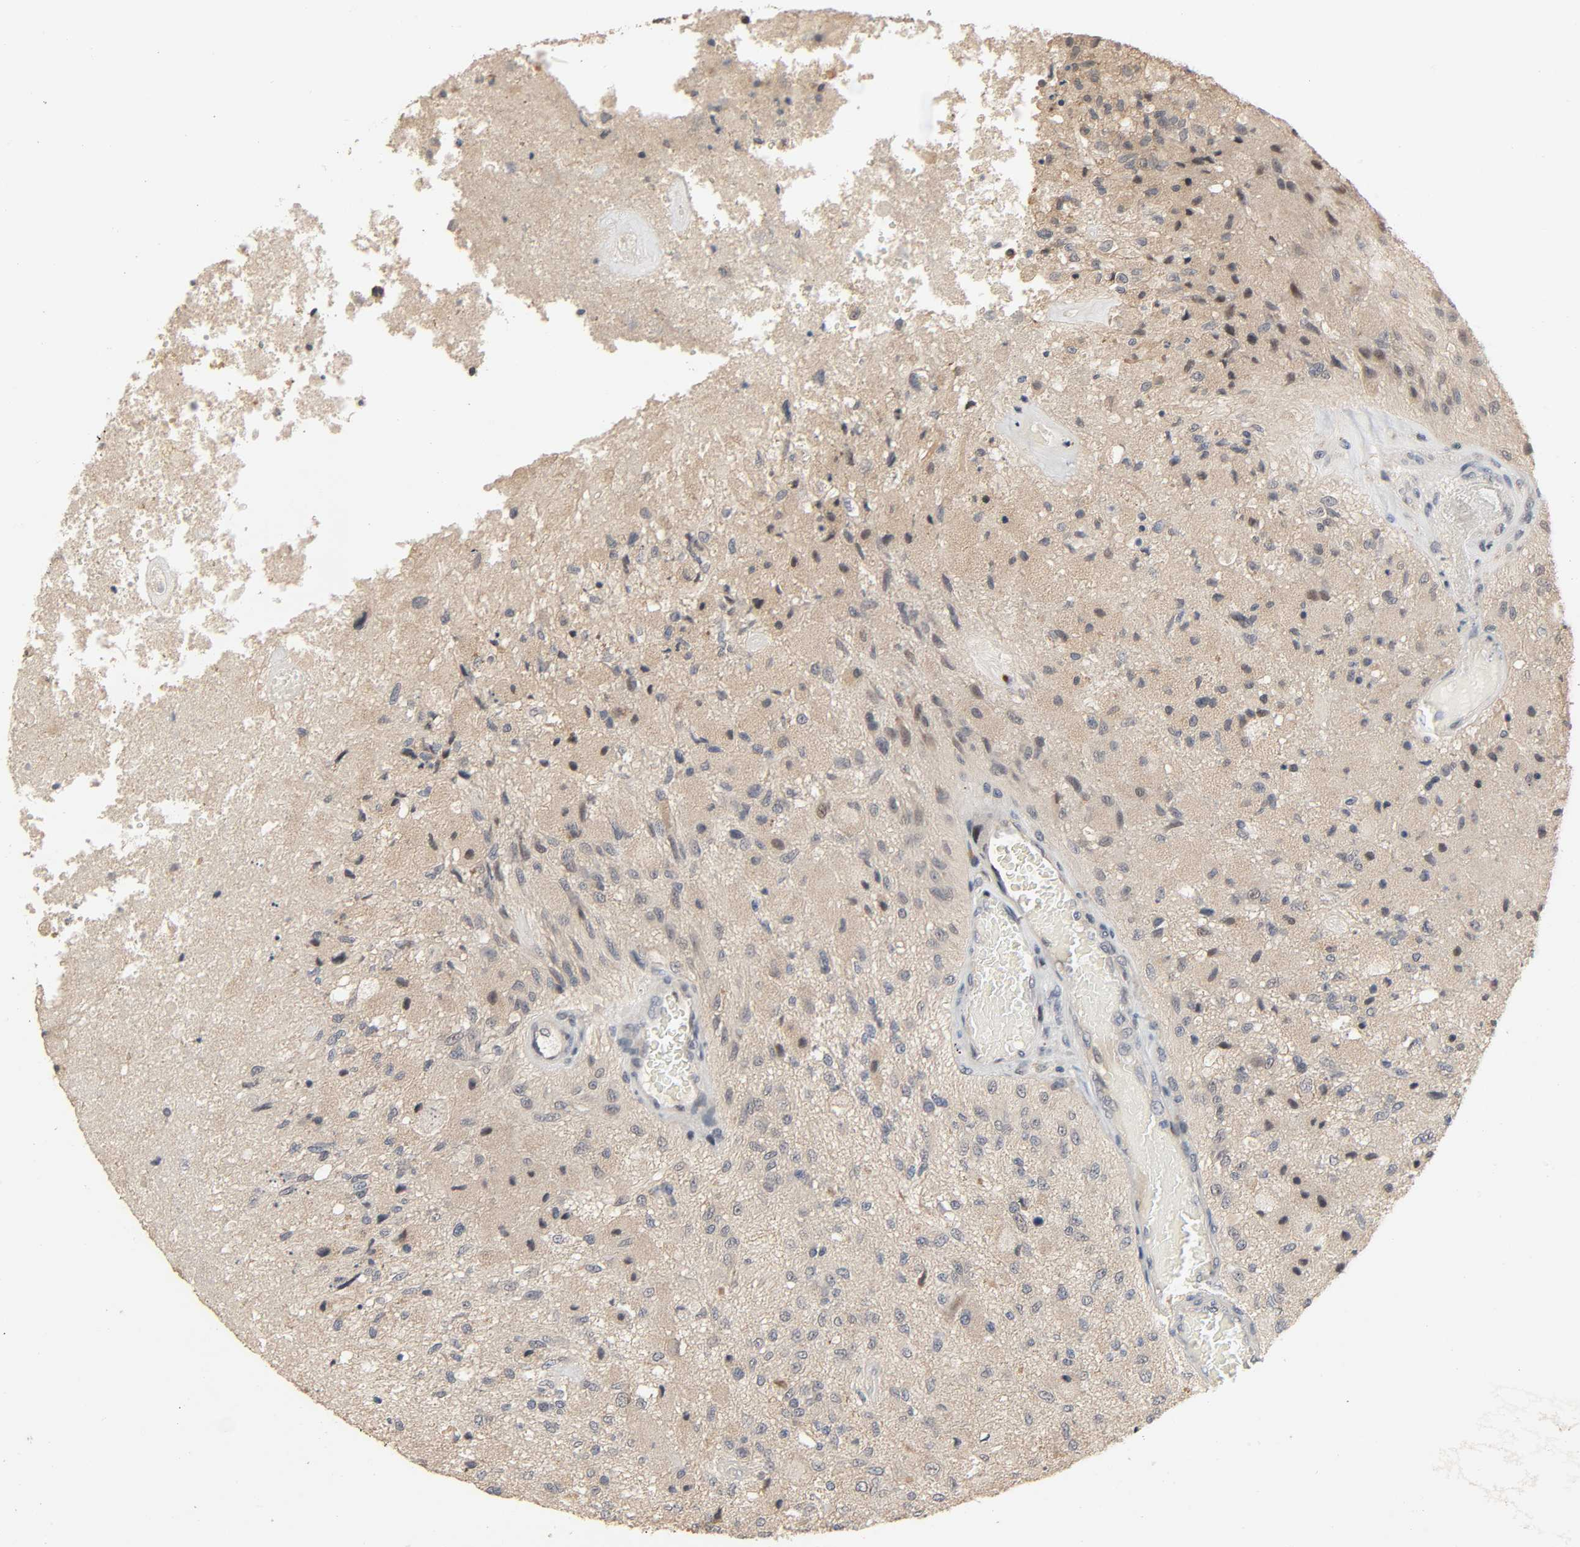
{"staining": {"intensity": "weak", "quantity": "<25%", "location": "cytoplasmic/membranous"}, "tissue": "glioma", "cell_type": "Tumor cells", "image_type": "cancer", "snomed": [{"axis": "morphology", "description": "Normal tissue, NOS"}, {"axis": "morphology", "description": "Glioma, malignant, High grade"}, {"axis": "topography", "description": "Cerebral cortex"}], "caption": "This is a histopathology image of IHC staining of glioma, which shows no expression in tumor cells.", "gene": "MAGEA8", "patient": {"sex": "male", "age": 77}}